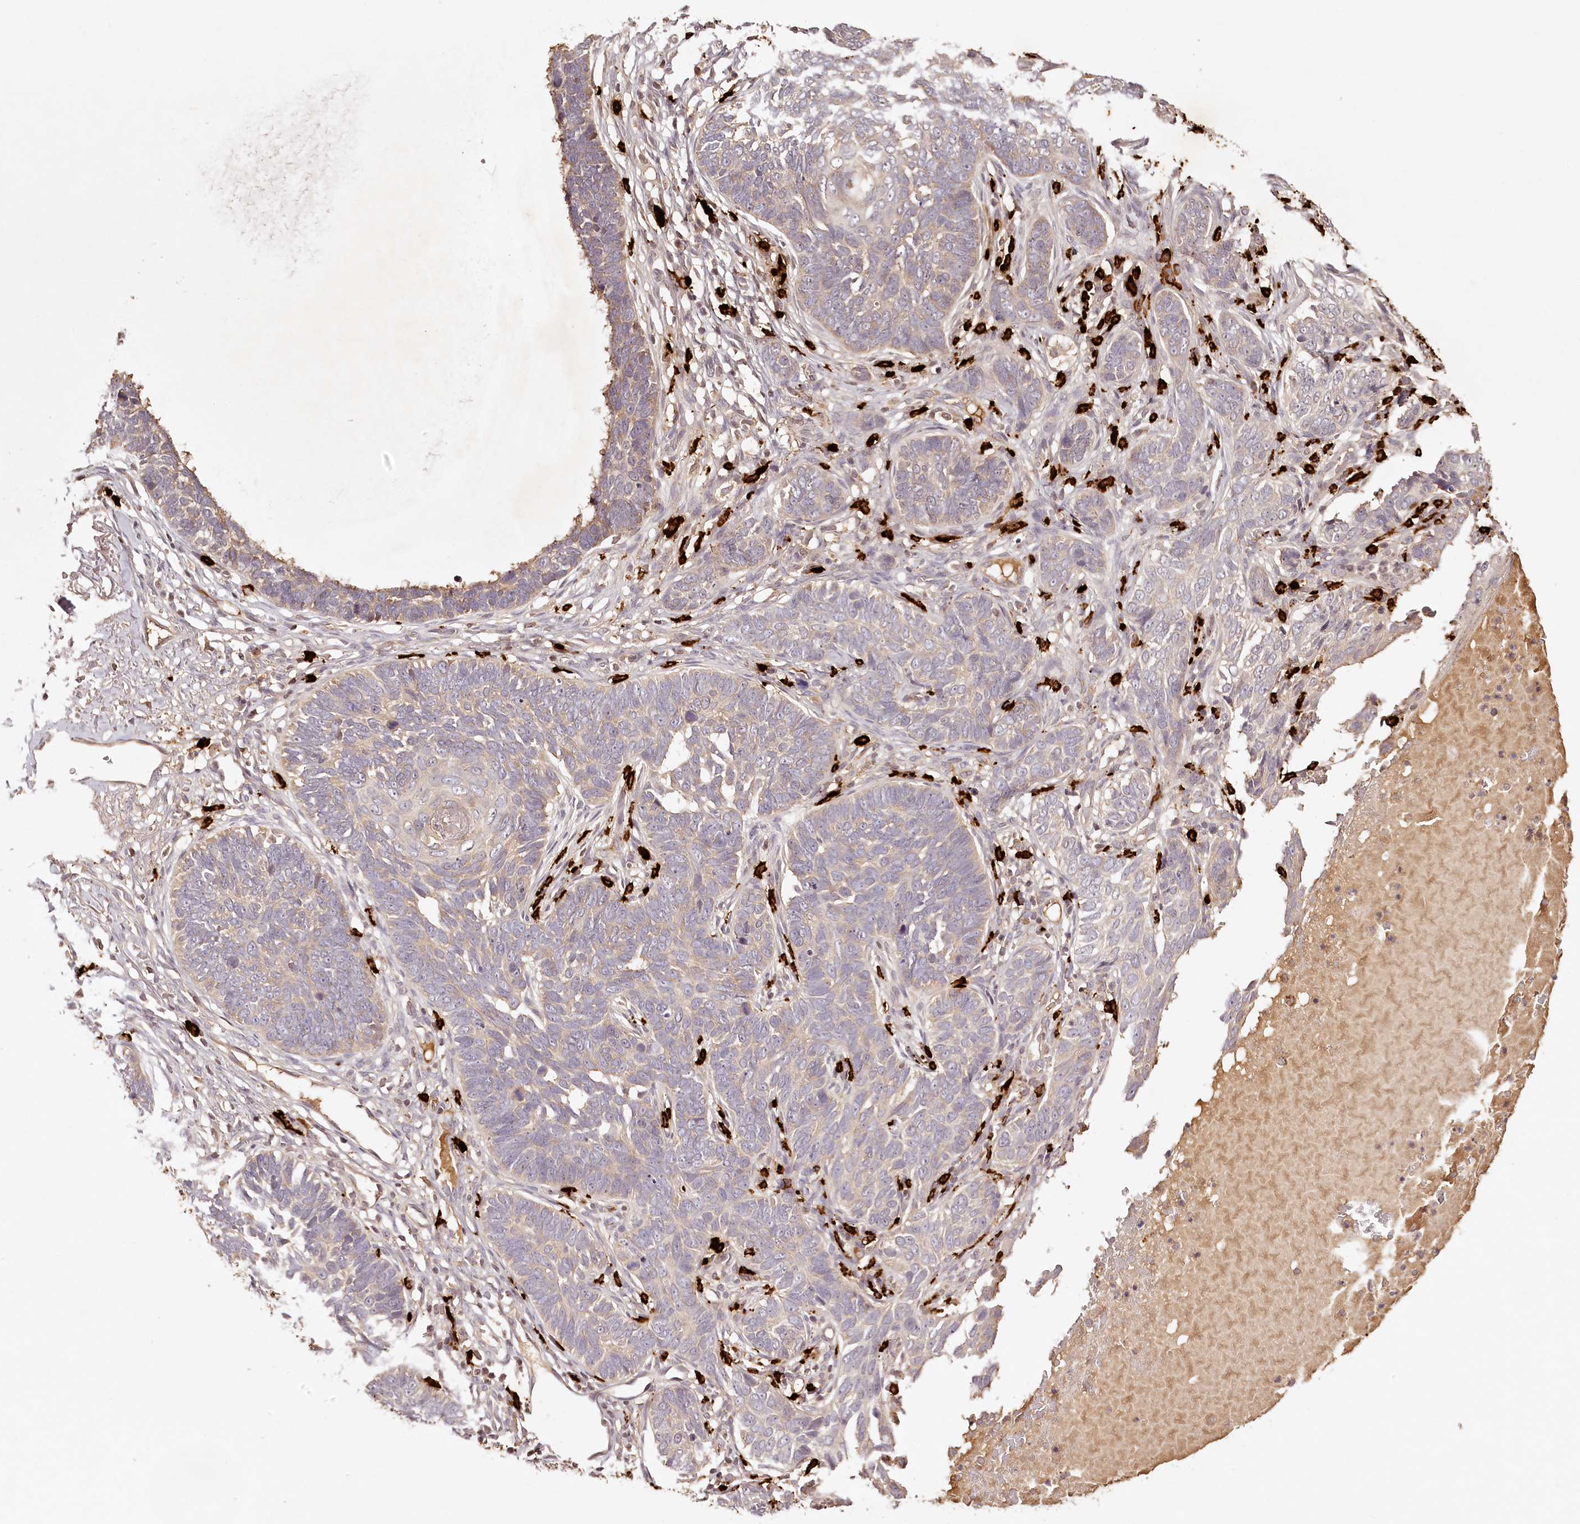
{"staining": {"intensity": "negative", "quantity": "none", "location": "none"}, "tissue": "skin cancer", "cell_type": "Tumor cells", "image_type": "cancer", "snomed": [{"axis": "morphology", "description": "Normal tissue, NOS"}, {"axis": "morphology", "description": "Basal cell carcinoma"}, {"axis": "topography", "description": "Skin"}], "caption": "Immunohistochemical staining of human skin cancer exhibits no significant expression in tumor cells.", "gene": "SYNGR1", "patient": {"sex": "male", "age": 77}}